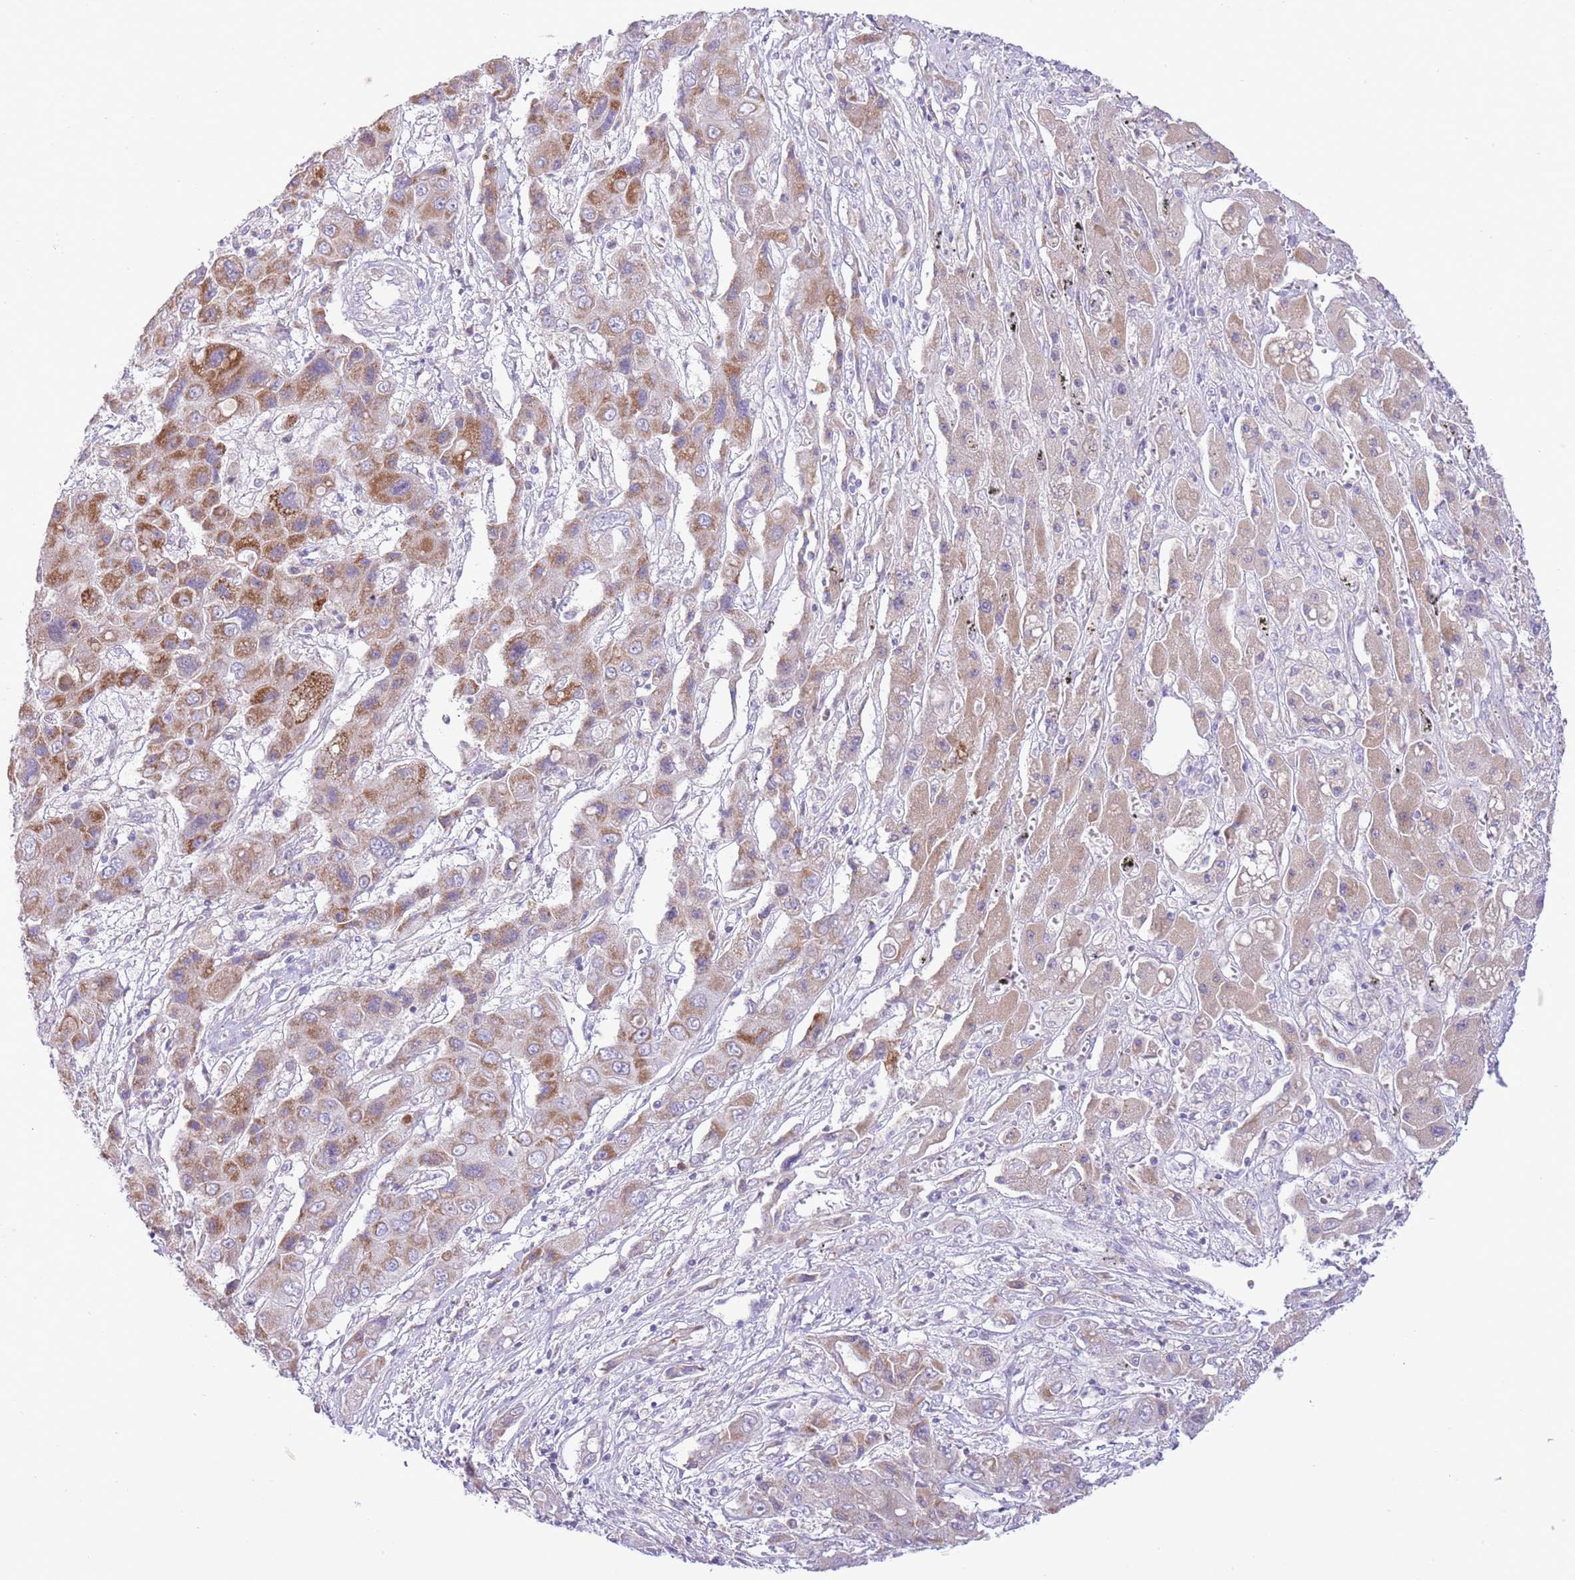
{"staining": {"intensity": "moderate", "quantity": ">75%", "location": "cytoplasmic/membranous"}, "tissue": "liver cancer", "cell_type": "Tumor cells", "image_type": "cancer", "snomed": [{"axis": "morphology", "description": "Cholangiocarcinoma"}, {"axis": "topography", "description": "Liver"}], "caption": "Liver cancer (cholangiocarcinoma) stained for a protein (brown) shows moderate cytoplasmic/membranous positive positivity in approximately >75% of tumor cells.", "gene": "OAZ2", "patient": {"sex": "male", "age": 67}}